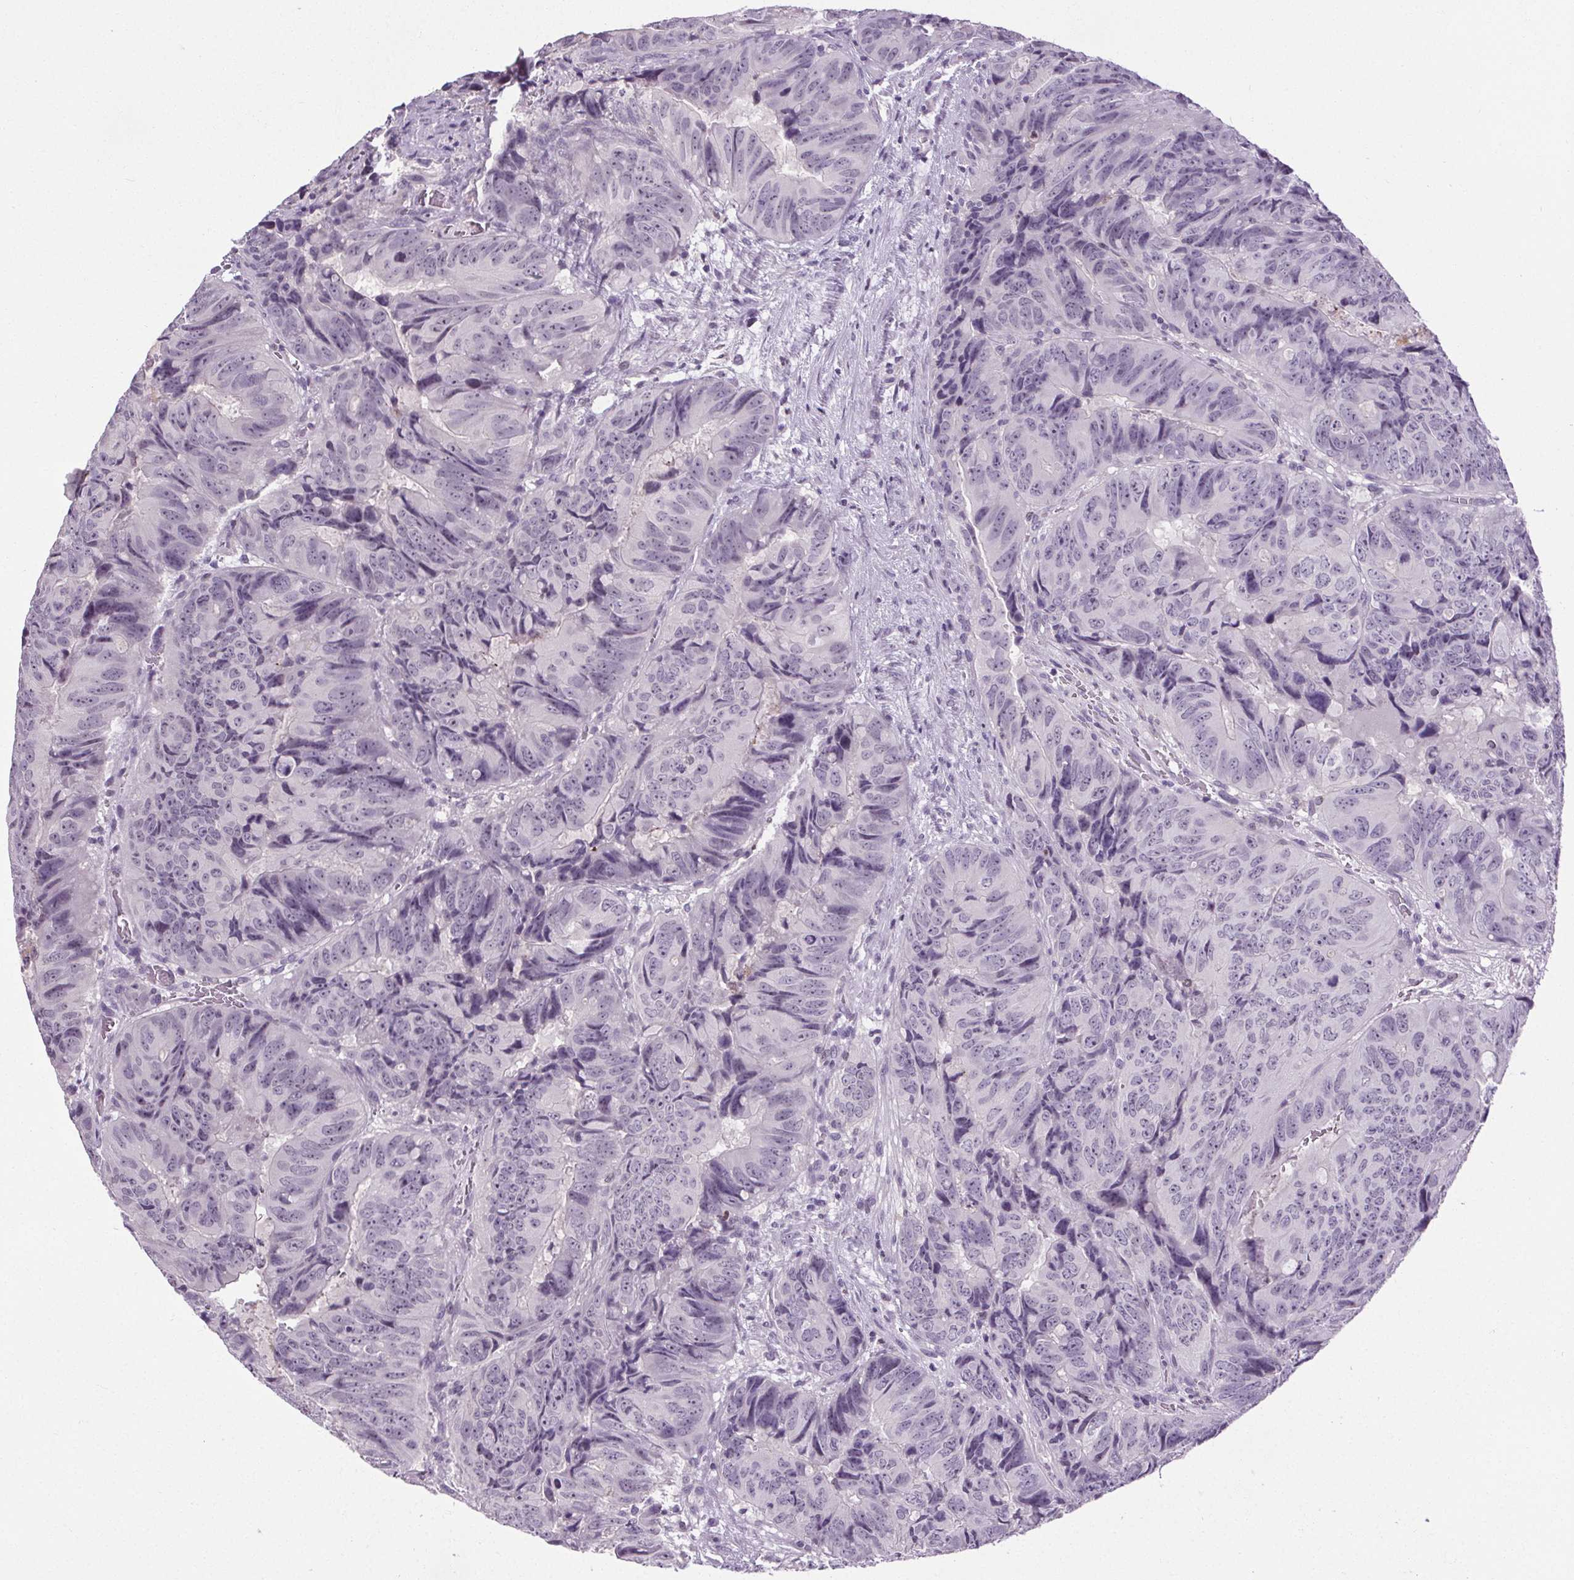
{"staining": {"intensity": "negative", "quantity": "none", "location": "none"}, "tissue": "colorectal cancer", "cell_type": "Tumor cells", "image_type": "cancer", "snomed": [{"axis": "morphology", "description": "Adenocarcinoma, NOS"}, {"axis": "topography", "description": "Colon"}], "caption": "Image shows no significant protein staining in tumor cells of adenocarcinoma (colorectal). (DAB IHC, high magnification).", "gene": "TMEM240", "patient": {"sex": "male", "age": 79}}